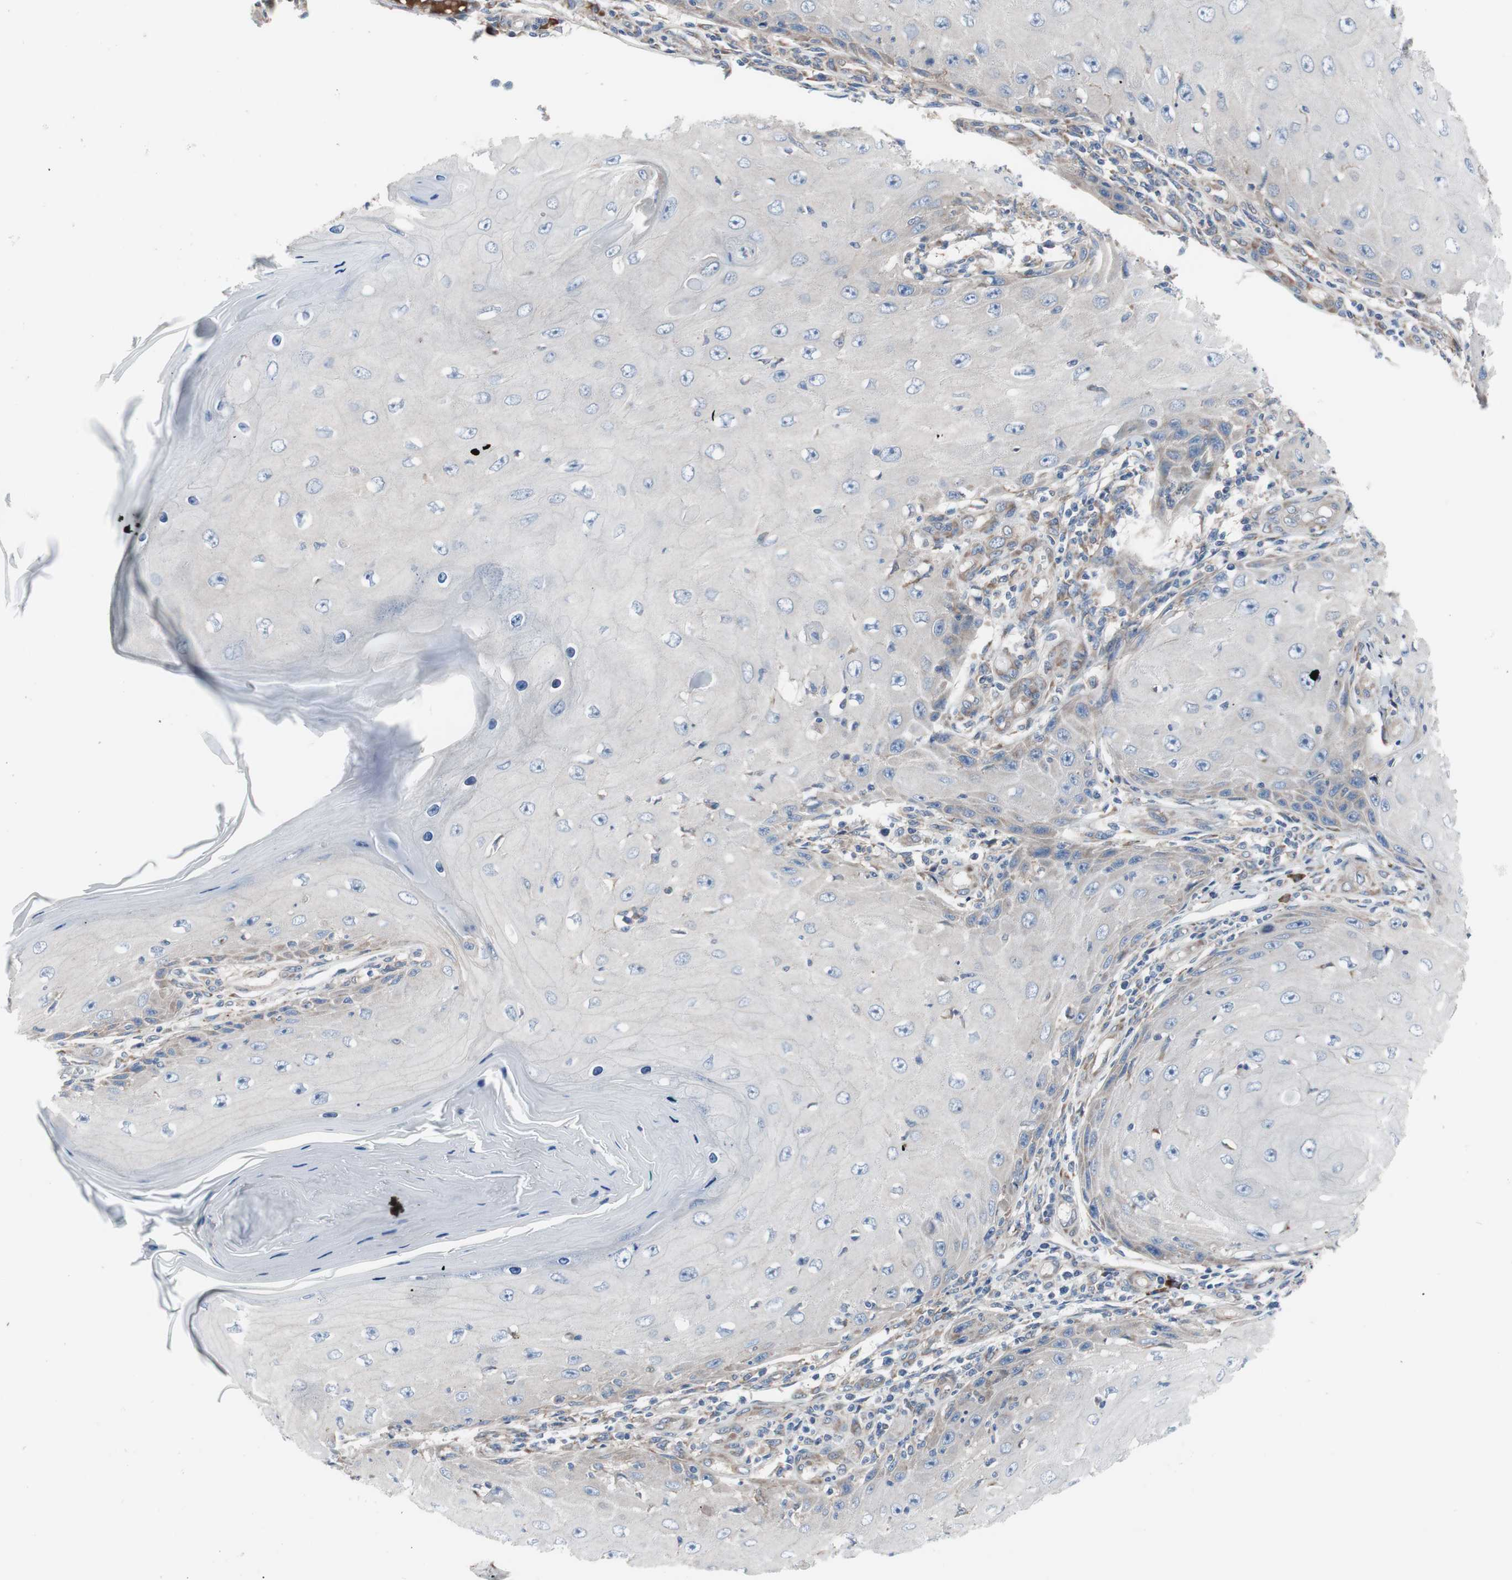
{"staining": {"intensity": "negative", "quantity": "none", "location": "none"}, "tissue": "skin cancer", "cell_type": "Tumor cells", "image_type": "cancer", "snomed": [{"axis": "morphology", "description": "Squamous cell carcinoma, NOS"}, {"axis": "topography", "description": "Skin"}], "caption": "This is an immunohistochemistry (IHC) photomicrograph of skin squamous cell carcinoma. There is no positivity in tumor cells.", "gene": "KANSL1", "patient": {"sex": "female", "age": 73}}